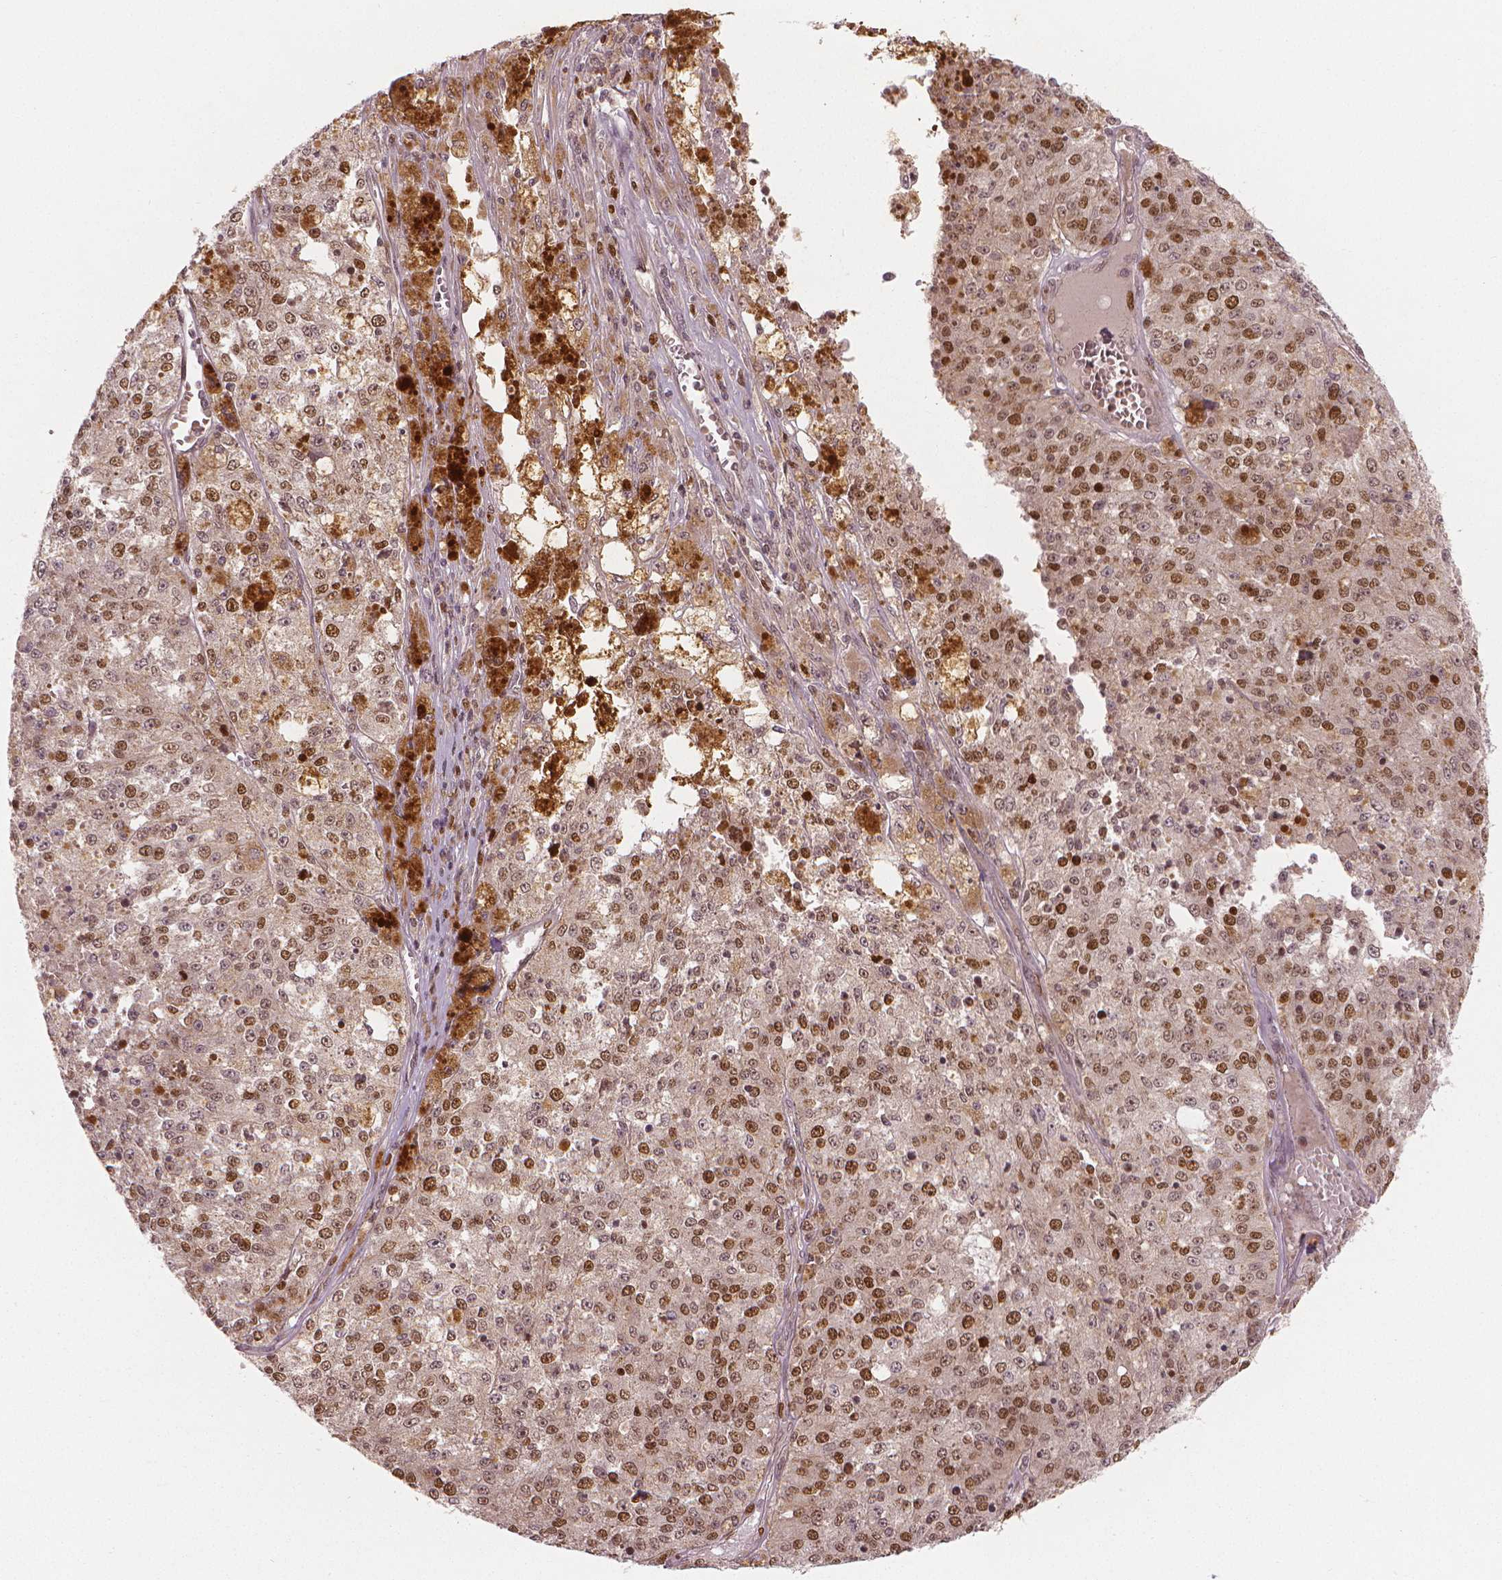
{"staining": {"intensity": "moderate", "quantity": "25%-75%", "location": "nuclear"}, "tissue": "melanoma", "cell_type": "Tumor cells", "image_type": "cancer", "snomed": [{"axis": "morphology", "description": "Malignant melanoma, Metastatic site"}, {"axis": "topography", "description": "Lymph node"}], "caption": "Immunohistochemical staining of malignant melanoma (metastatic site) displays medium levels of moderate nuclear protein staining in about 25%-75% of tumor cells.", "gene": "NSD2", "patient": {"sex": "female", "age": 64}}